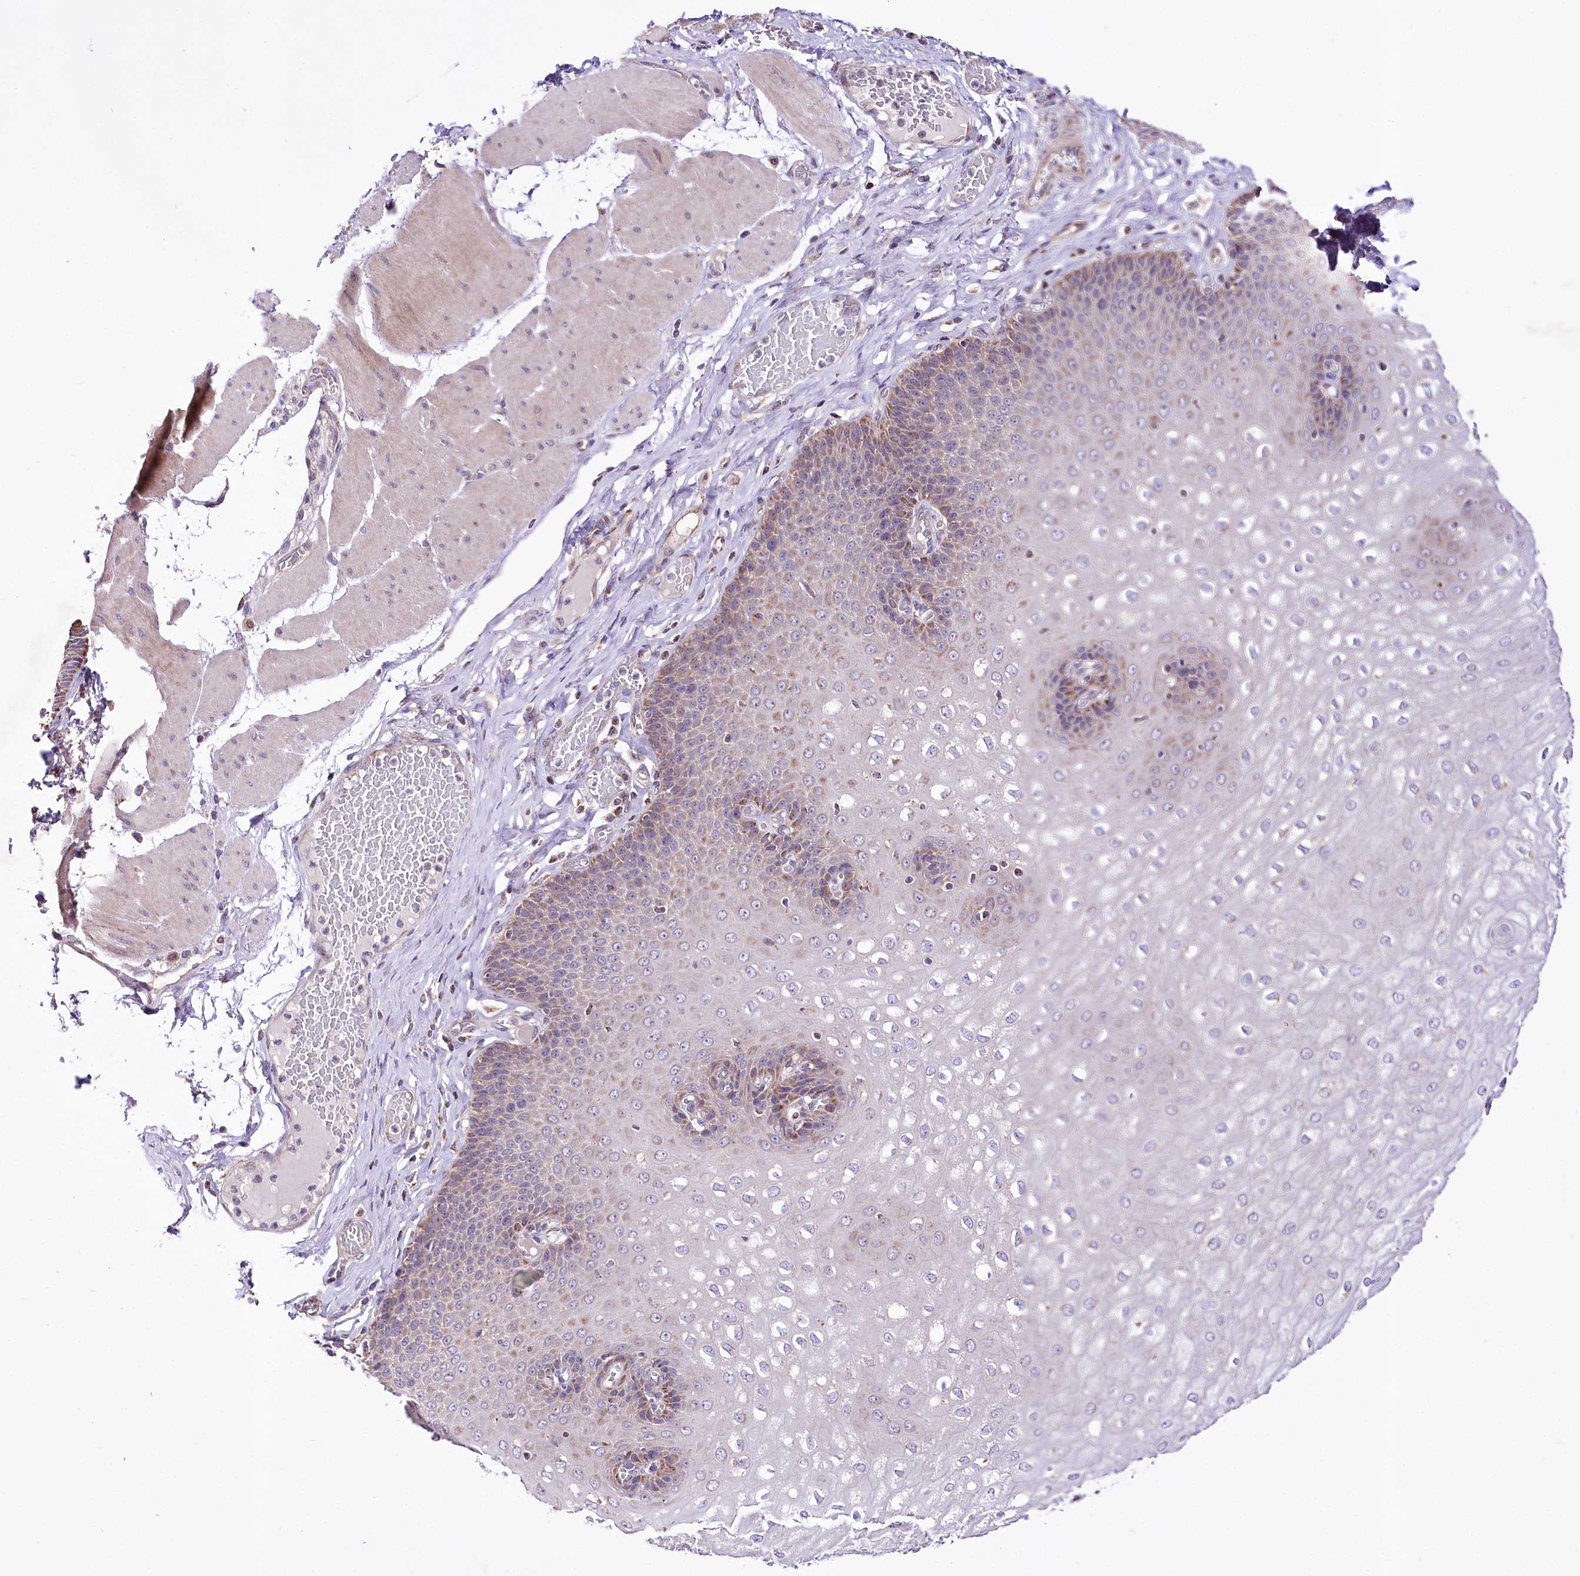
{"staining": {"intensity": "weak", "quantity": "<25%", "location": "cytoplasmic/membranous"}, "tissue": "esophagus", "cell_type": "Squamous epithelial cells", "image_type": "normal", "snomed": [{"axis": "morphology", "description": "Normal tissue, NOS"}, {"axis": "topography", "description": "Esophagus"}], "caption": "Squamous epithelial cells show no significant staining in normal esophagus. (DAB (3,3'-diaminobenzidine) immunohistochemistry (IHC) visualized using brightfield microscopy, high magnification).", "gene": "ATE1", "patient": {"sex": "male", "age": 60}}